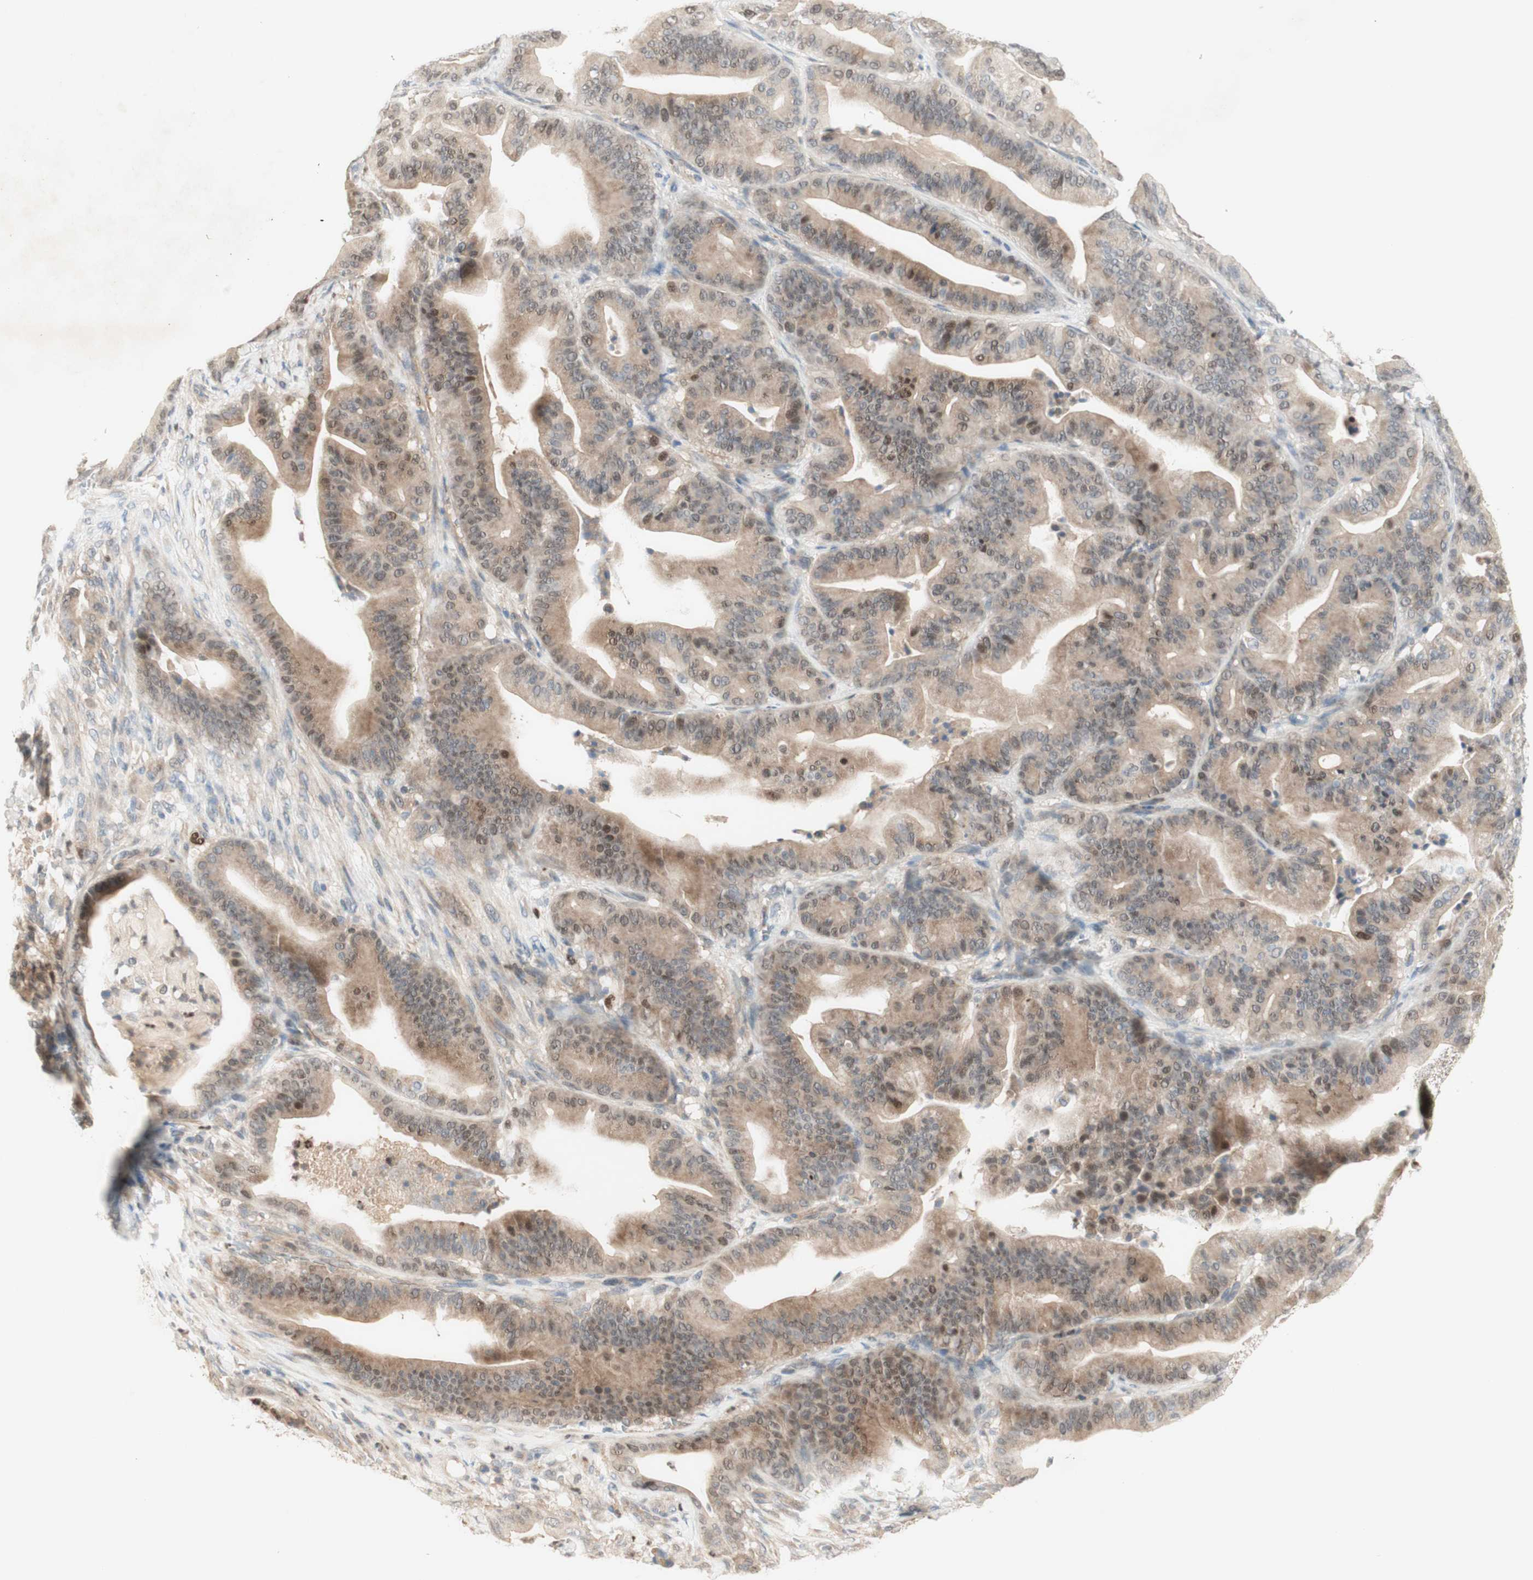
{"staining": {"intensity": "weak", "quantity": "25%-75%", "location": "cytoplasmic/membranous,nuclear"}, "tissue": "pancreatic cancer", "cell_type": "Tumor cells", "image_type": "cancer", "snomed": [{"axis": "morphology", "description": "Adenocarcinoma, NOS"}, {"axis": "topography", "description": "Pancreas"}], "caption": "Immunohistochemistry of pancreatic adenocarcinoma shows low levels of weak cytoplasmic/membranous and nuclear positivity in about 25%-75% of tumor cells.", "gene": "RFNG", "patient": {"sex": "male", "age": 63}}